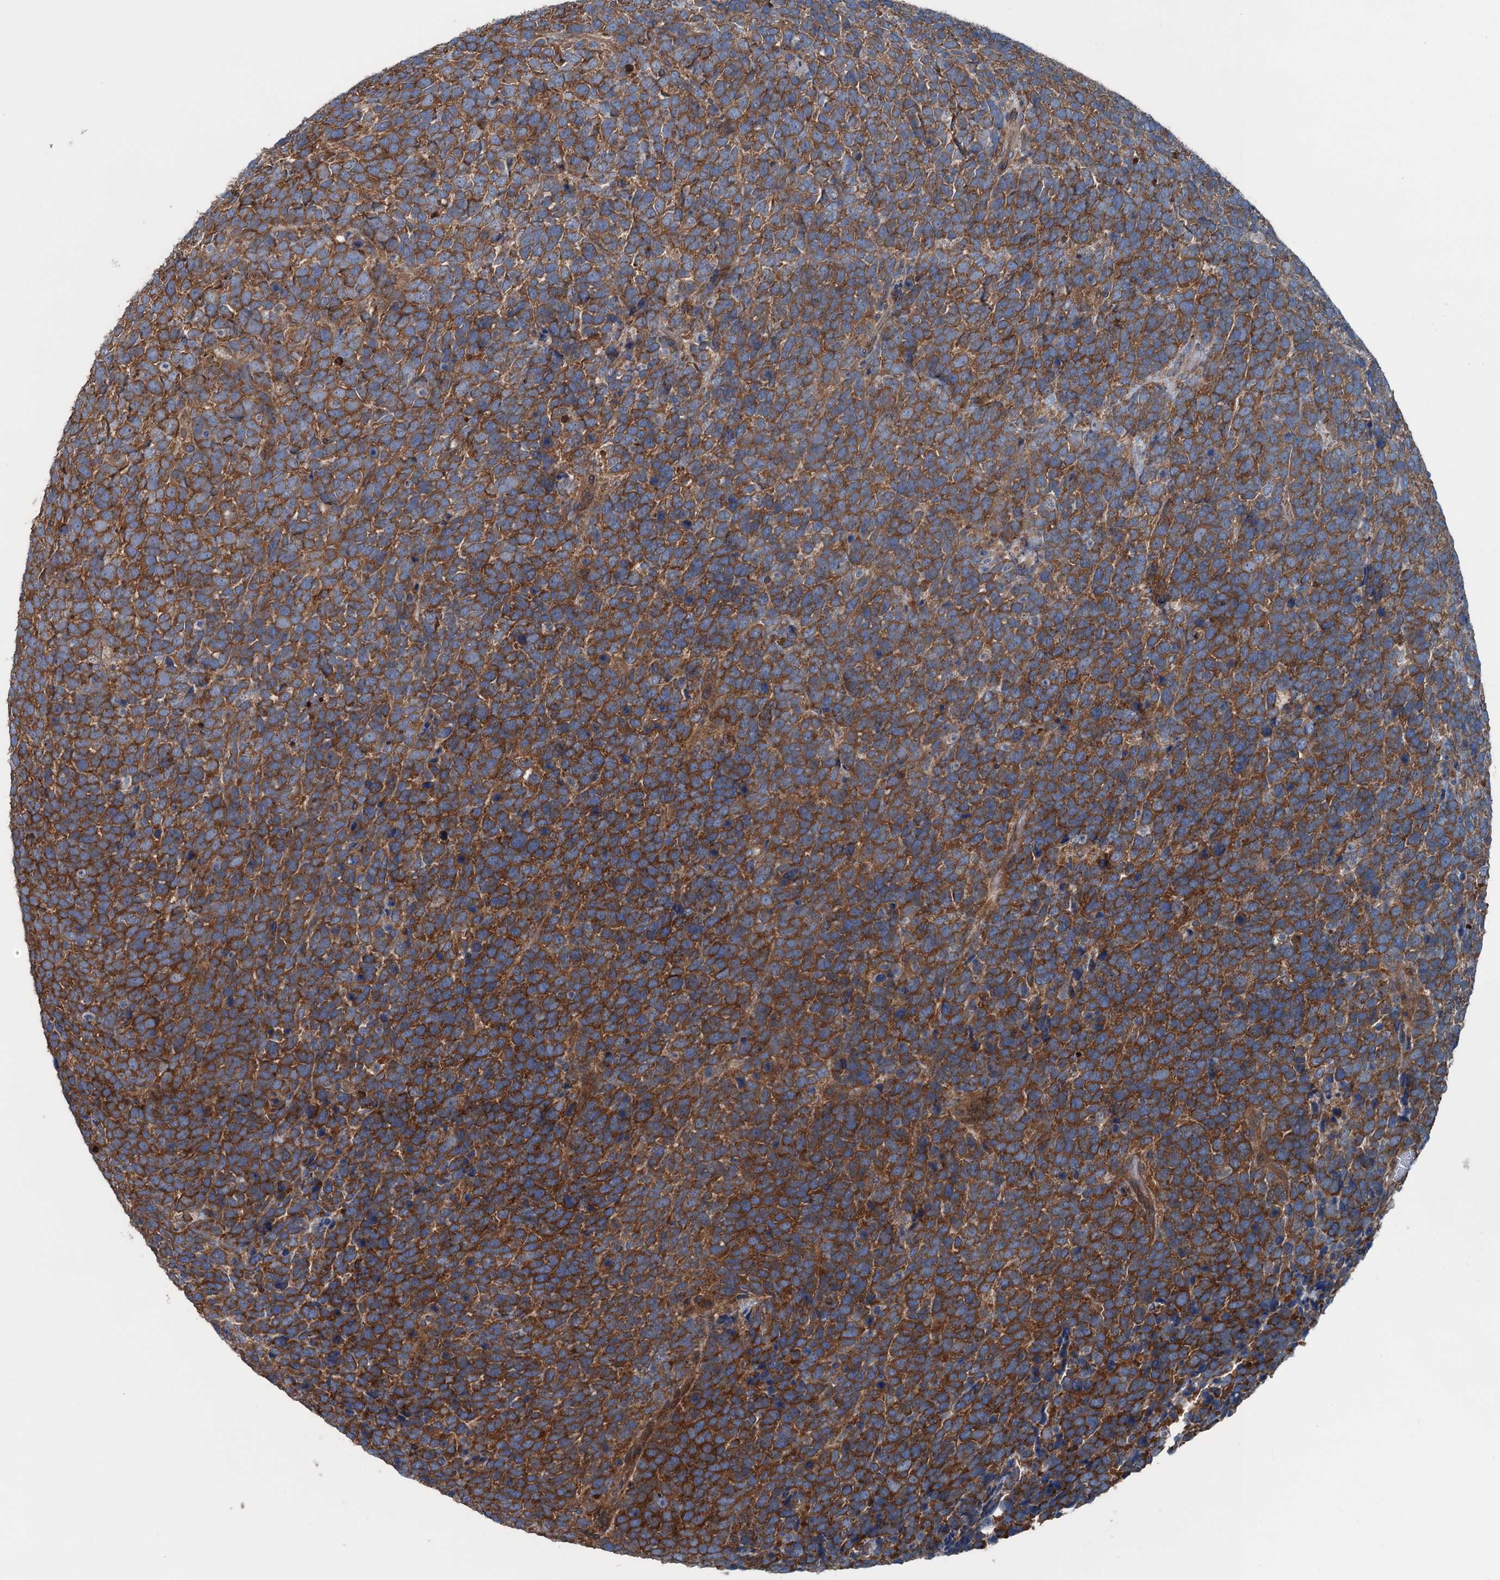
{"staining": {"intensity": "strong", "quantity": ">75%", "location": "cytoplasmic/membranous"}, "tissue": "urothelial cancer", "cell_type": "Tumor cells", "image_type": "cancer", "snomed": [{"axis": "morphology", "description": "Urothelial carcinoma, High grade"}, {"axis": "topography", "description": "Urinary bladder"}], "caption": "A histopathology image of human urothelial carcinoma (high-grade) stained for a protein shows strong cytoplasmic/membranous brown staining in tumor cells. (DAB IHC, brown staining for protein, blue staining for nuclei).", "gene": "TRAPPC8", "patient": {"sex": "female", "age": 82}}